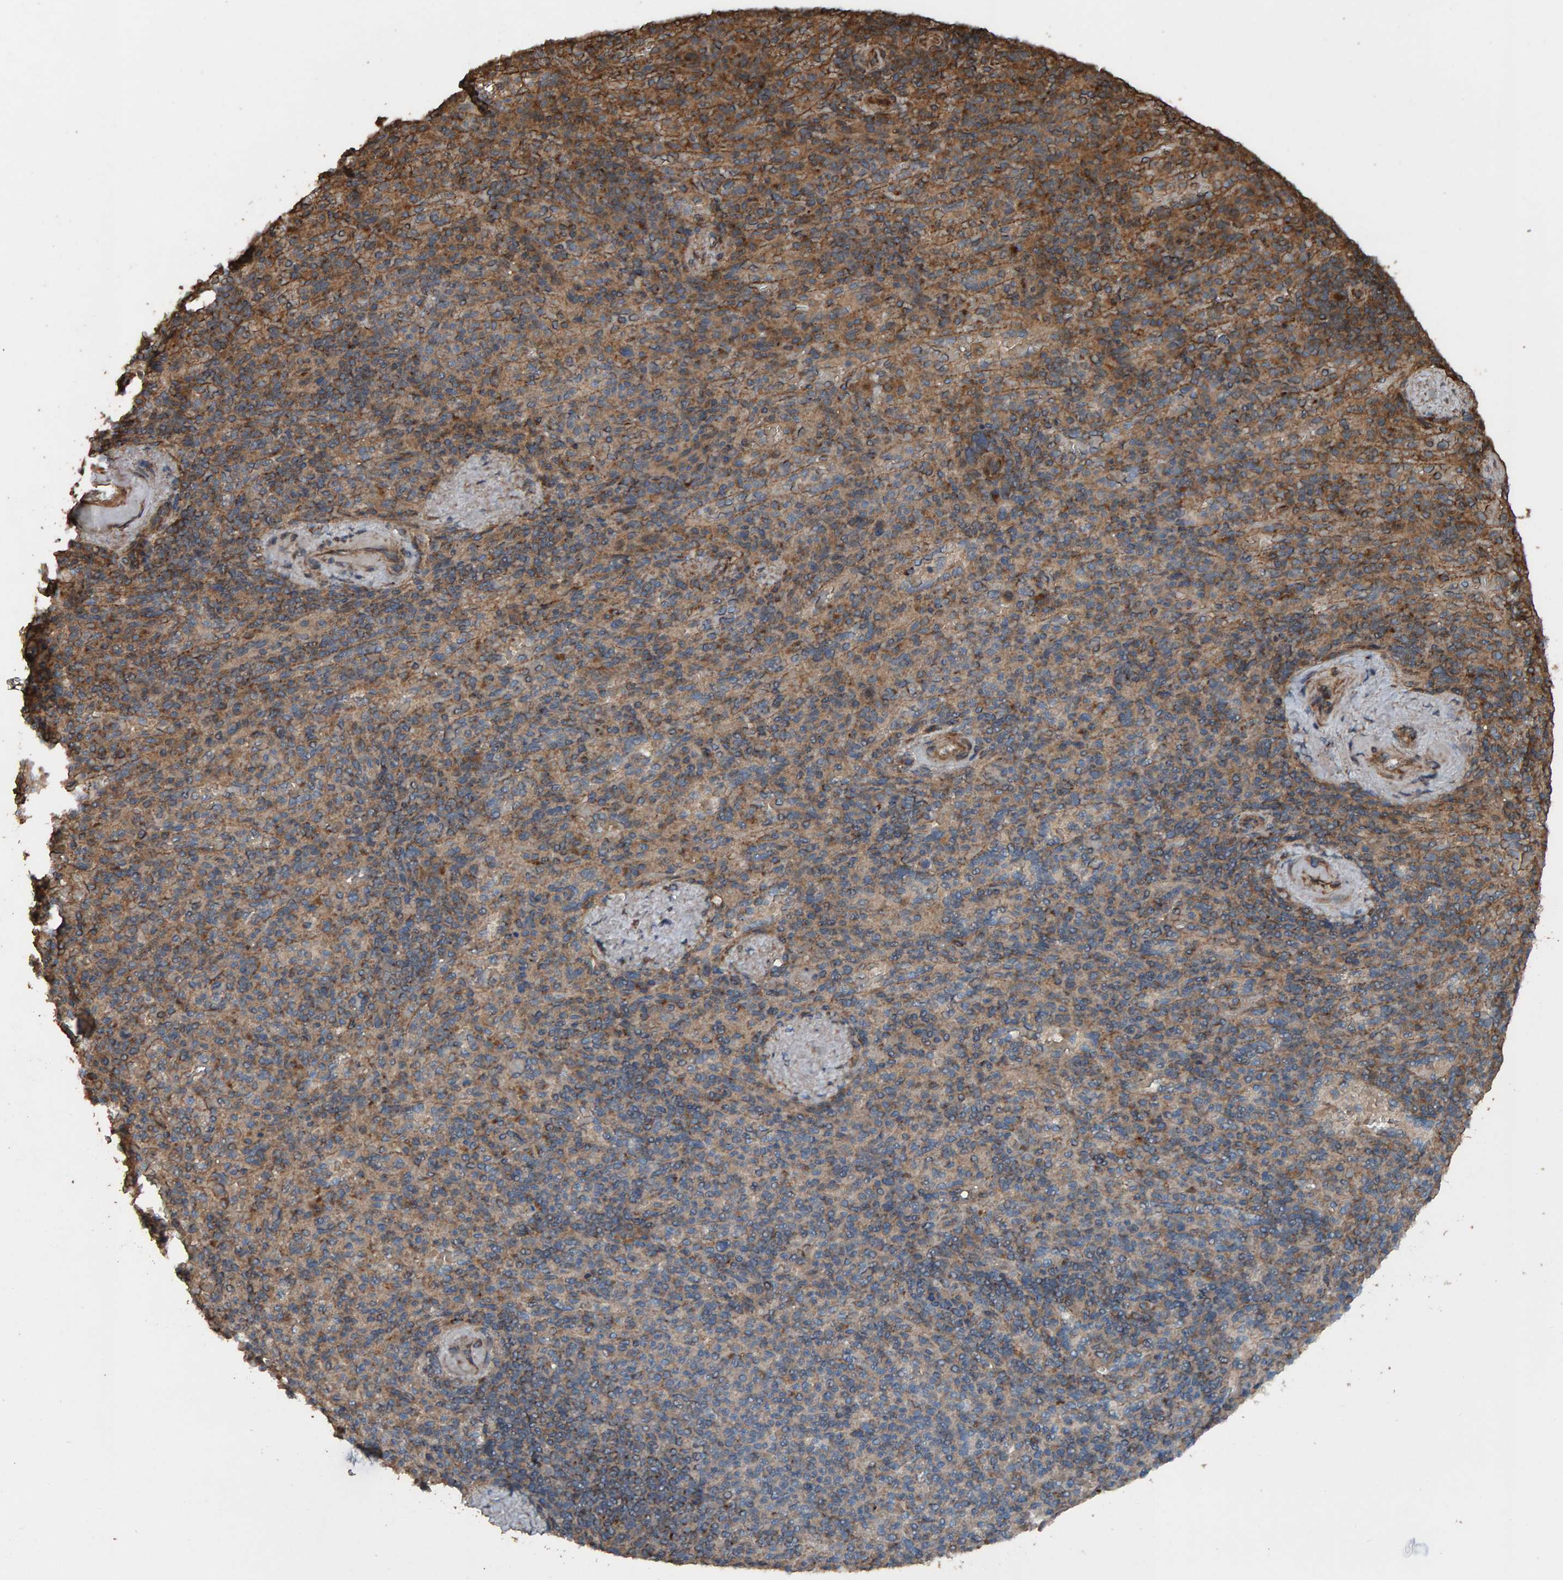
{"staining": {"intensity": "moderate", "quantity": ">75%", "location": "cytoplasmic/membranous"}, "tissue": "spleen", "cell_type": "Cells in red pulp", "image_type": "normal", "snomed": [{"axis": "morphology", "description": "Normal tissue, NOS"}, {"axis": "topography", "description": "Spleen"}], "caption": "Spleen stained with IHC shows moderate cytoplasmic/membranous expression in approximately >75% of cells in red pulp.", "gene": "DUS1L", "patient": {"sex": "female", "age": 74}}